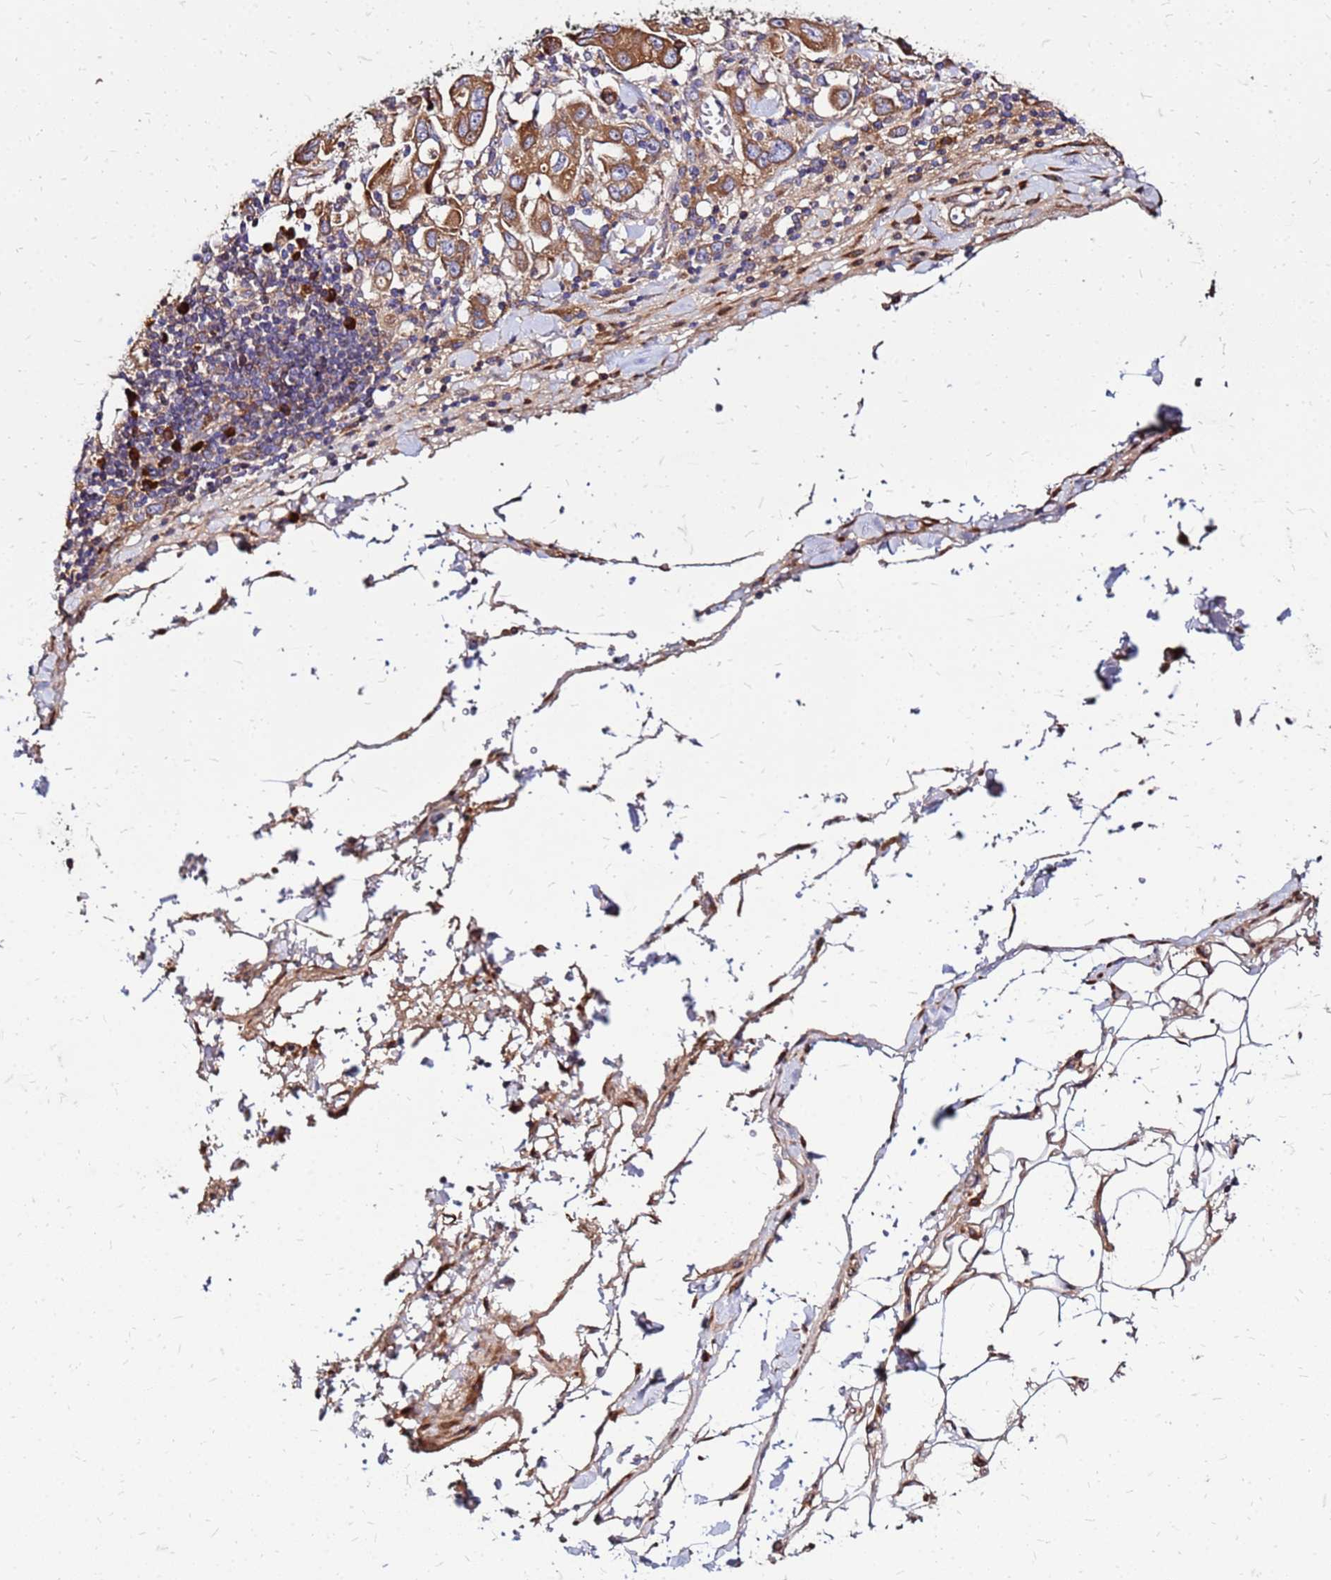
{"staining": {"intensity": "moderate", "quantity": ">75%", "location": "cytoplasmic/membranous"}, "tissue": "stomach cancer", "cell_type": "Tumor cells", "image_type": "cancer", "snomed": [{"axis": "morphology", "description": "Adenocarcinoma, NOS"}, {"axis": "topography", "description": "Stomach, upper"}, {"axis": "topography", "description": "Stomach"}], "caption": "IHC of human adenocarcinoma (stomach) demonstrates medium levels of moderate cytoplasmic/membranous staining in about >75% of tumor cells.", "gene": "VMO1", "patient": {"sex": "male", "age": 62}}